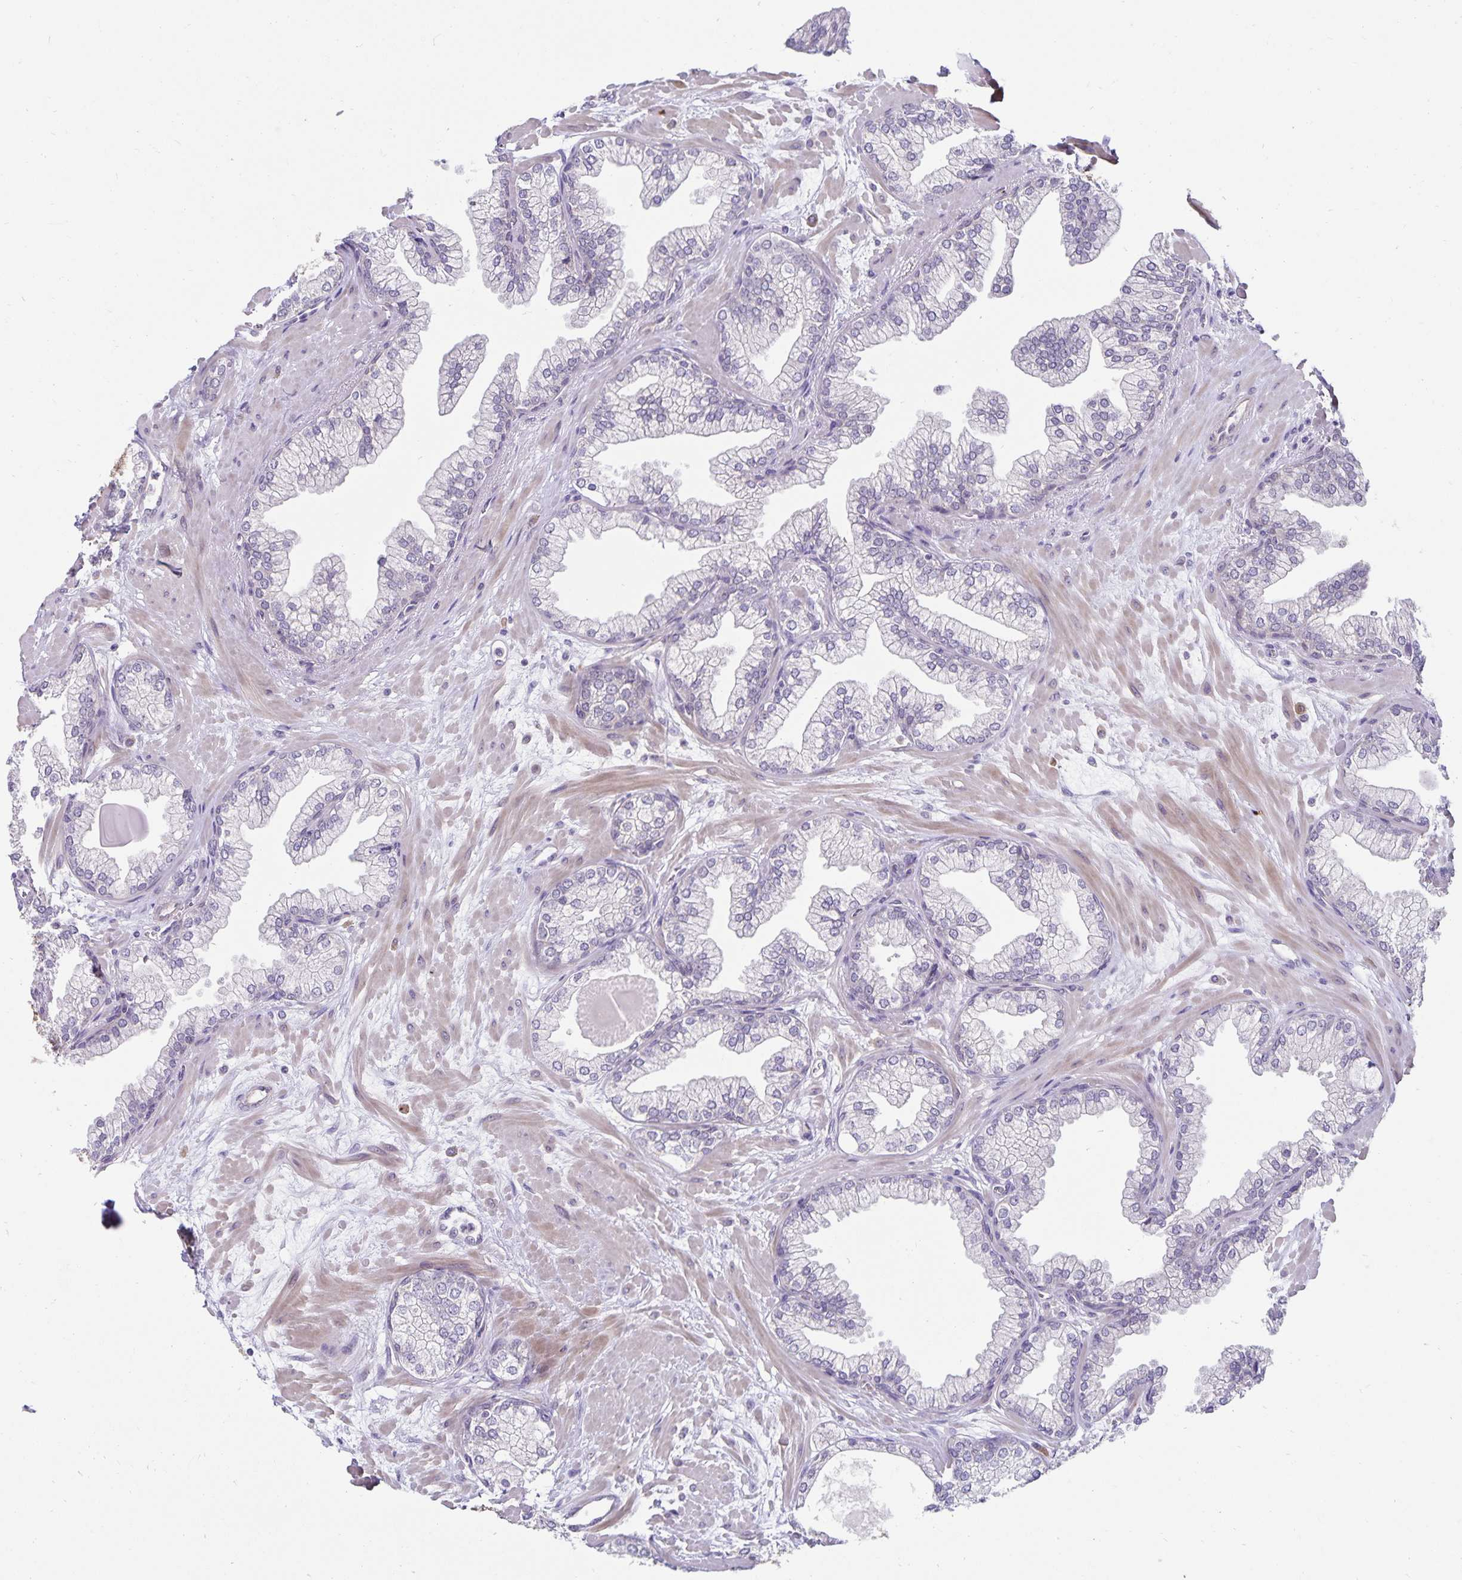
{"staining": {"intensity": "negative", "quantity": "none", "location": "none"}, "tissue": "prostate", "cell_type": "Glandular cells", "image_type": "normal", "snomed": [{"axis": "morphology", "description": "Normal tissue, NOS"}, {"axis": "topography", "description": "Prostate"}, {"axis": "topography", "description": "Peripheral nerve tissue"}], "caption": "DAB (3,3'-diaminobenzidine) immunohistochemical staining of unremarkable prostate shows no significant expression in glandular cells. (DAB immunohistochemistry, high magnification).", "gene": "CDKN2B", "patient": {"sex": "male", "age": 61}}